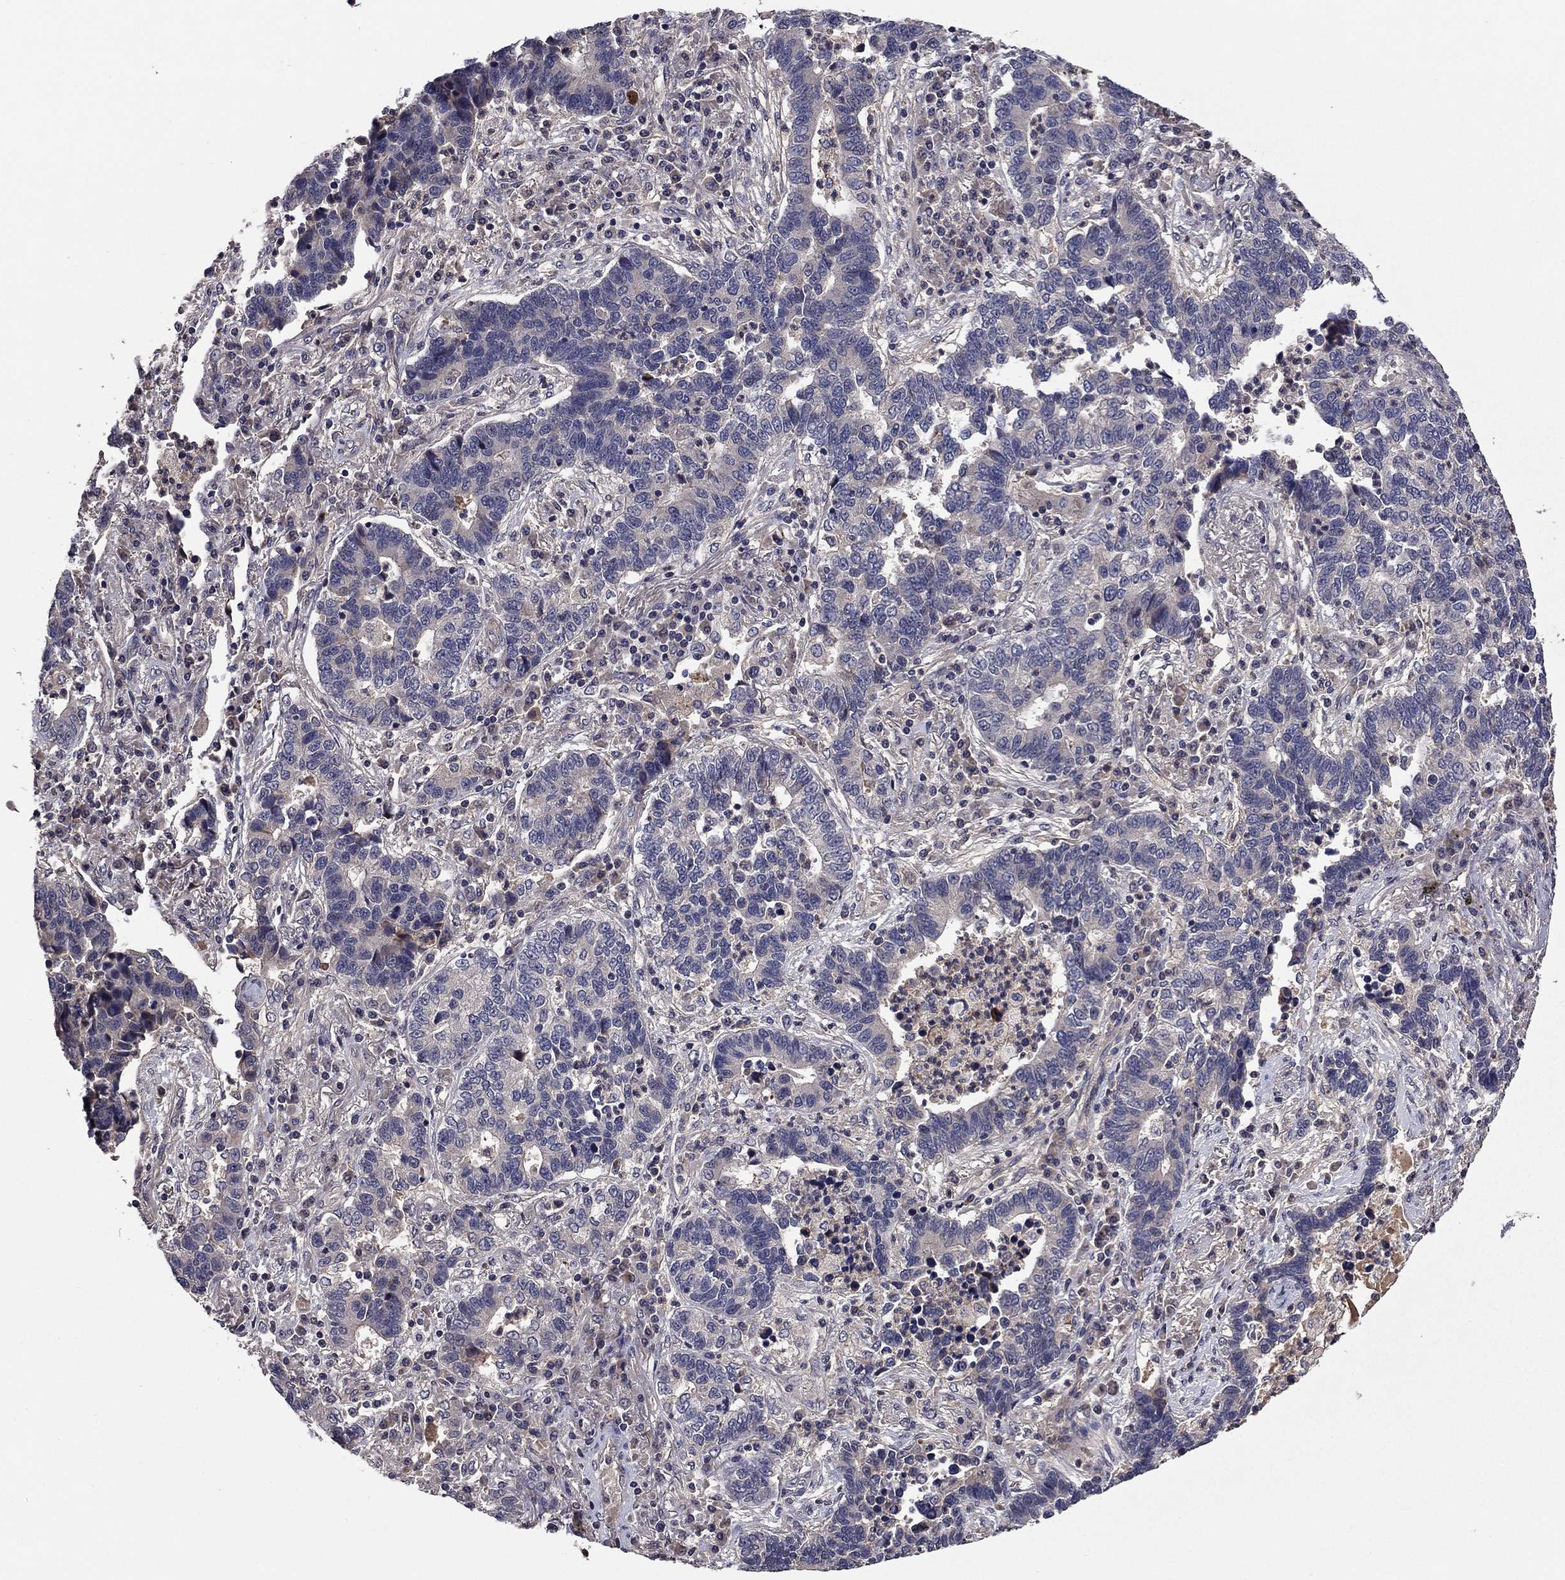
{"staining": {"intensity": "negative", "quantity": "none", "location": "none"}, "tissue": "lung cancer", "cell_type": "Tumor cells", "image_type": "cancer", "snomed": [{"axis": "morphology", "description": "Adenocarcinoma, NOS"}, {"axis": "topography", "description": "Lung"}], "caption": "This is an immunohistochemistry (IHC) micrograph of lung adenocarcinoma. There is no expression in tumor cells.", "gene": "PROS1", "patient": {"sex": "female", "age": 57}}